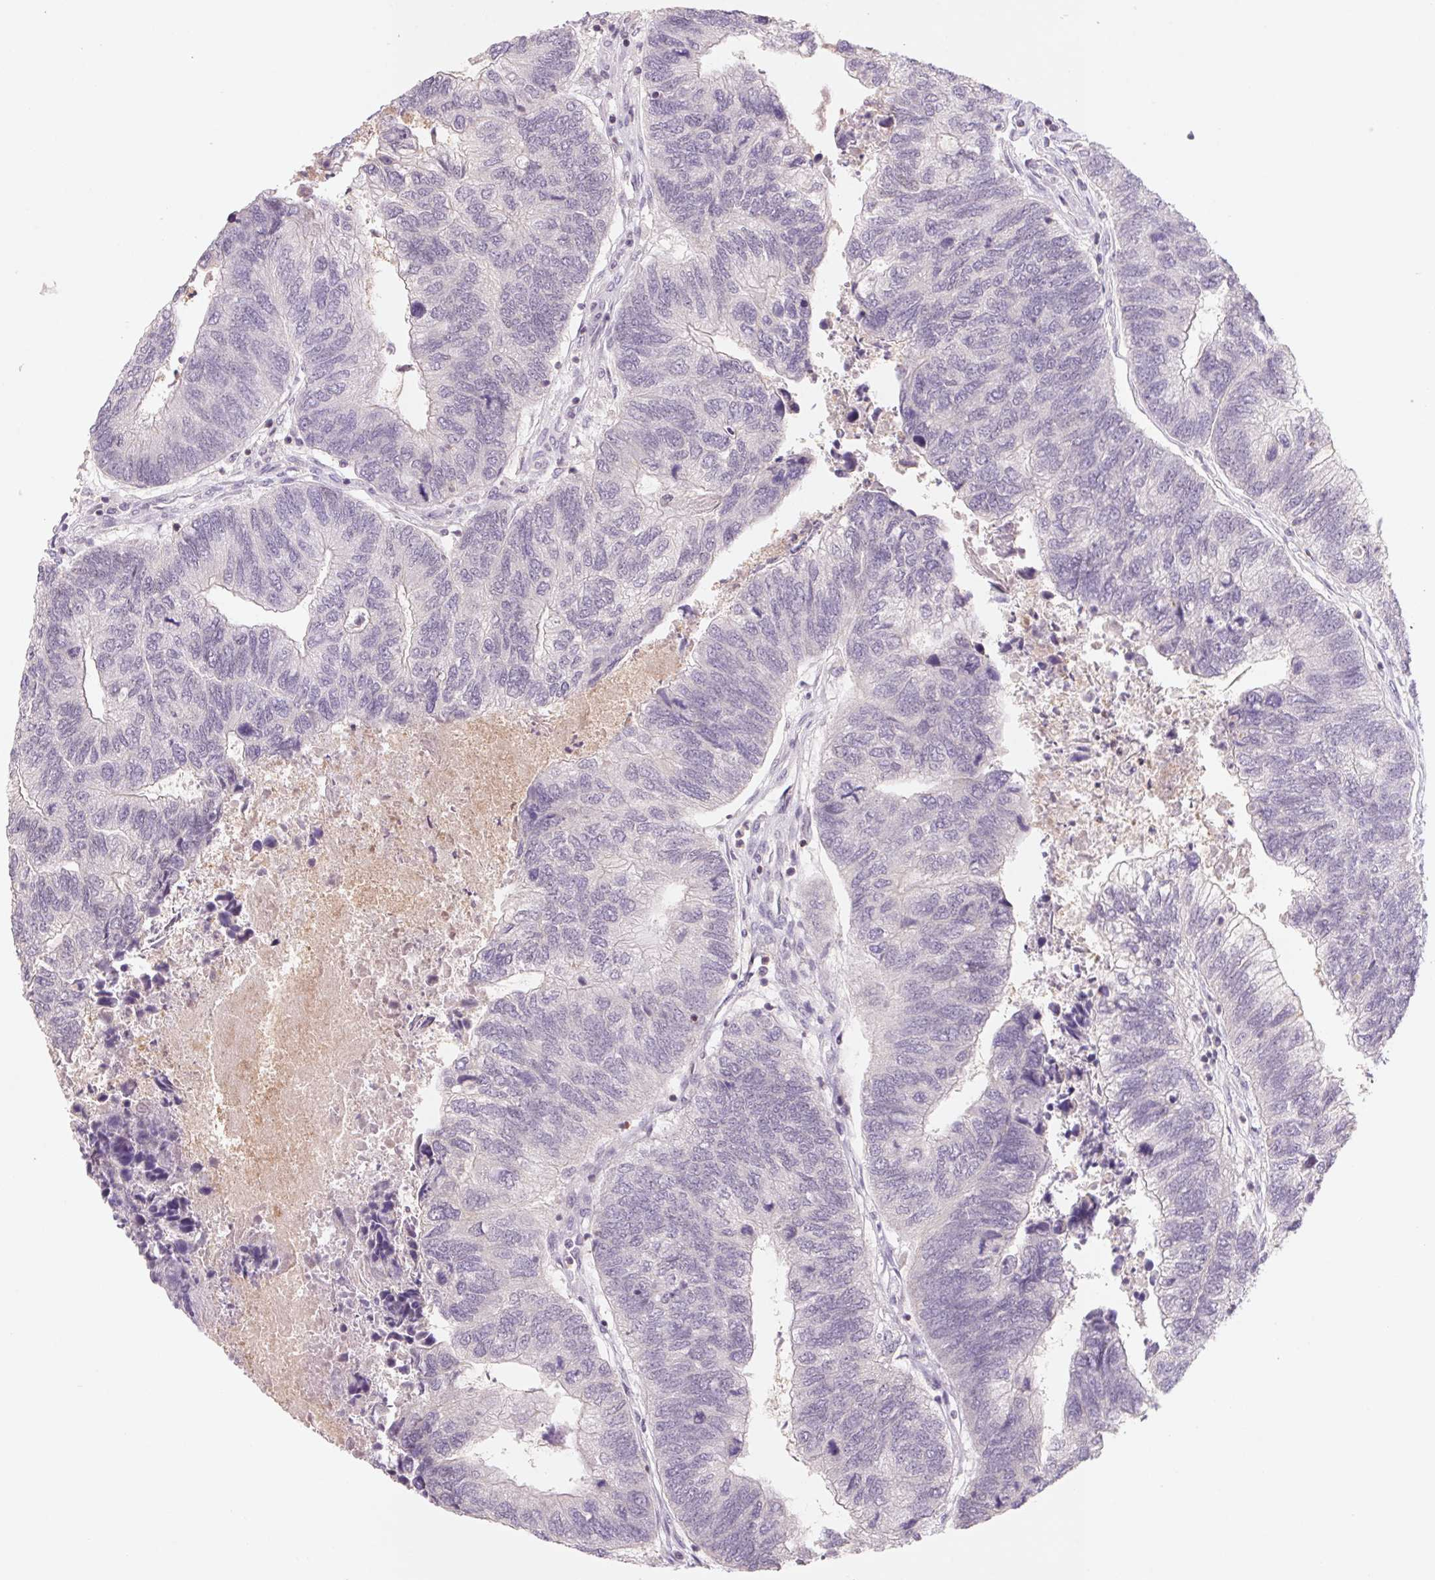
{"staining": {"intensity": "negative", "quantity": "none", "location": "none"}, "tissue": "colorectal cancer", "cell_type": "Tumor cells", "image_type": "cancer", "snomed": [{"axis": "morphology", "description": "Adenocarcinoma, NOS"}, {"axis": "topography", "description": "Colon"}], "caption": "Immunohistochemistry (IHC) photomicrograph of neoplastic tissue: human colorectal cancer stained with DAB (3,3'-diaminobenzidine) shows no significant protein staining in tumor cells. (Stains: DAB IHC with hematoxylin counter stain, Microscopy: brightfield microscopy at high magnification).", "gene": "KIF26A", "patient": {"sex": "female", "age": 67}}